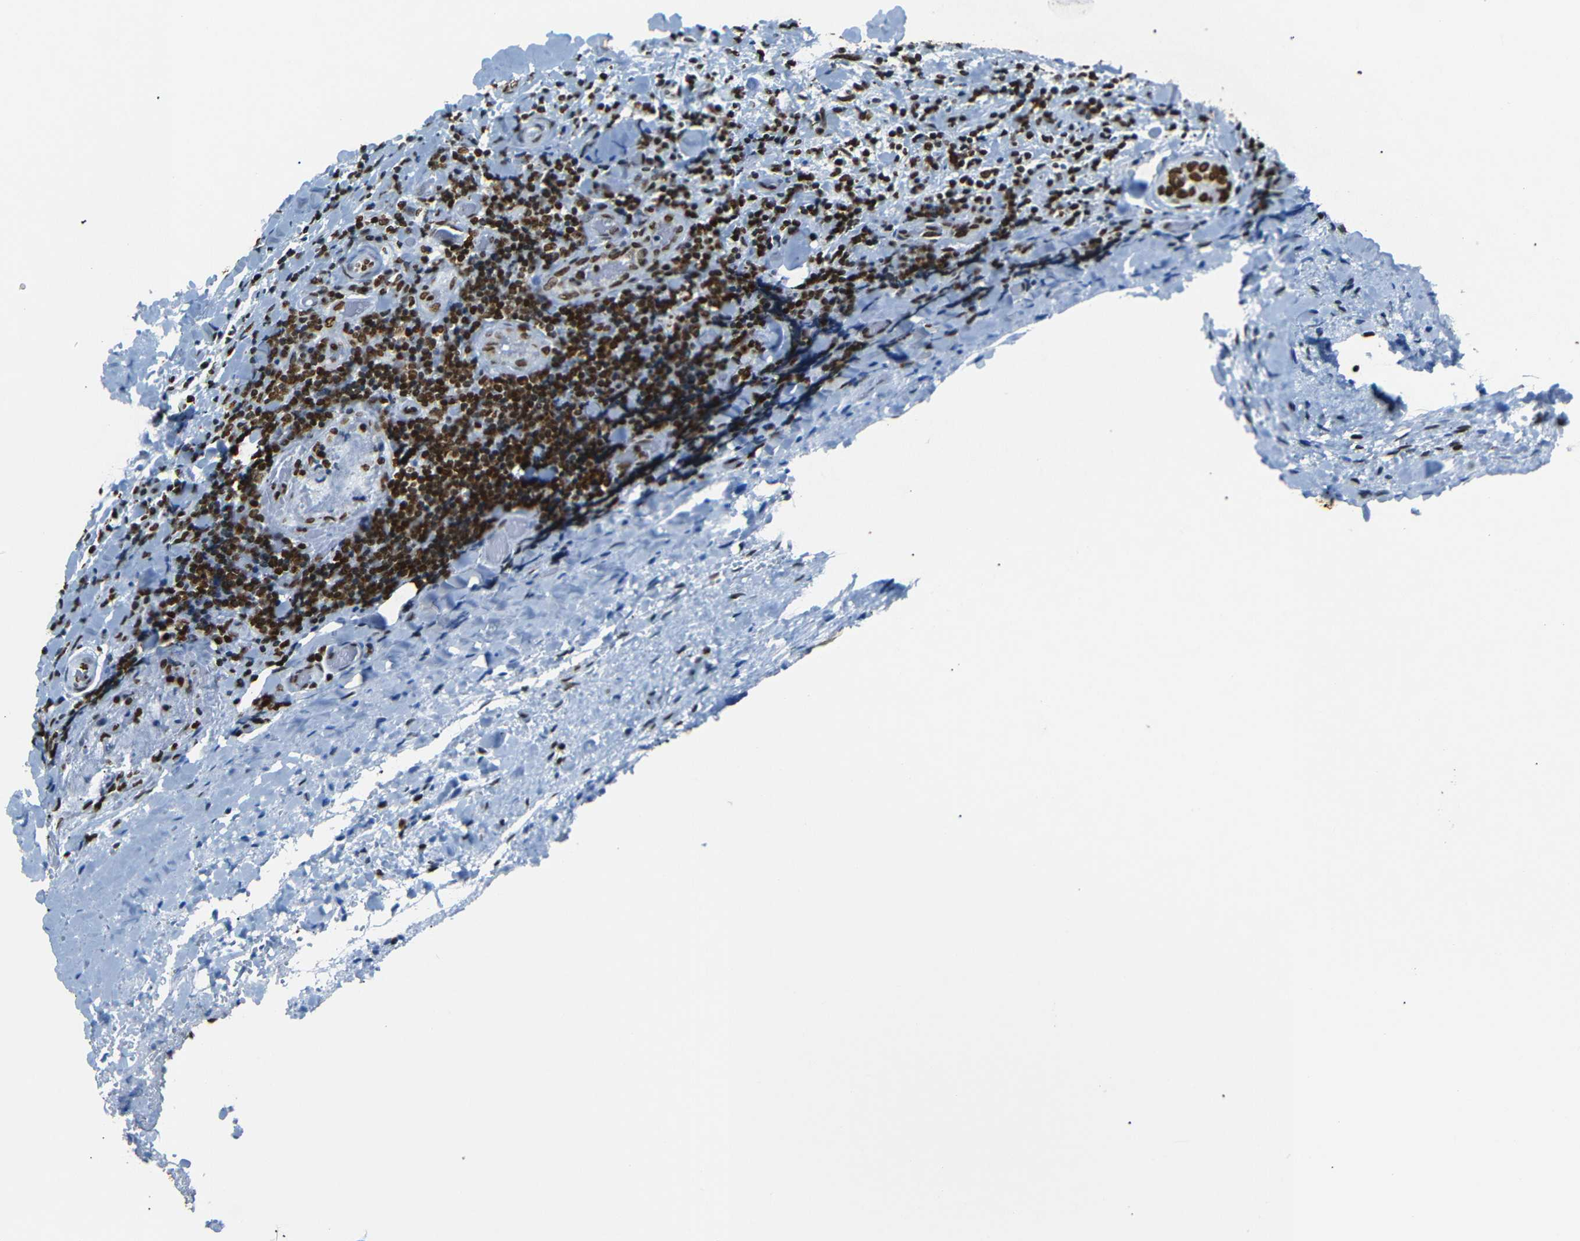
{"staining": {"intensity": "strong", "quantity": ">75%", "location": "nuclear"}, "tissue": "thyroid cancer", "cell_type": "Tumor cells", "image_type": "cancer", "snomed": [{"axis": "morphology", "description": "Normal tissue, NOS"}, {"axis": "morphology", "description": "Papillary adenocarcinoma, NOS"}, {"axis": "topography", "description": "Thyroid gland"}], "caption": "An IHC image of tumor tissue is shown. Protein staining in brown labels strong nuclear positivity in papillary adenocarcinoma (thyroid) within tumor cells. Nuclei are stained in blue.", "gene": "HMGN1", "patient": {"sex": "female", "age": 30}}